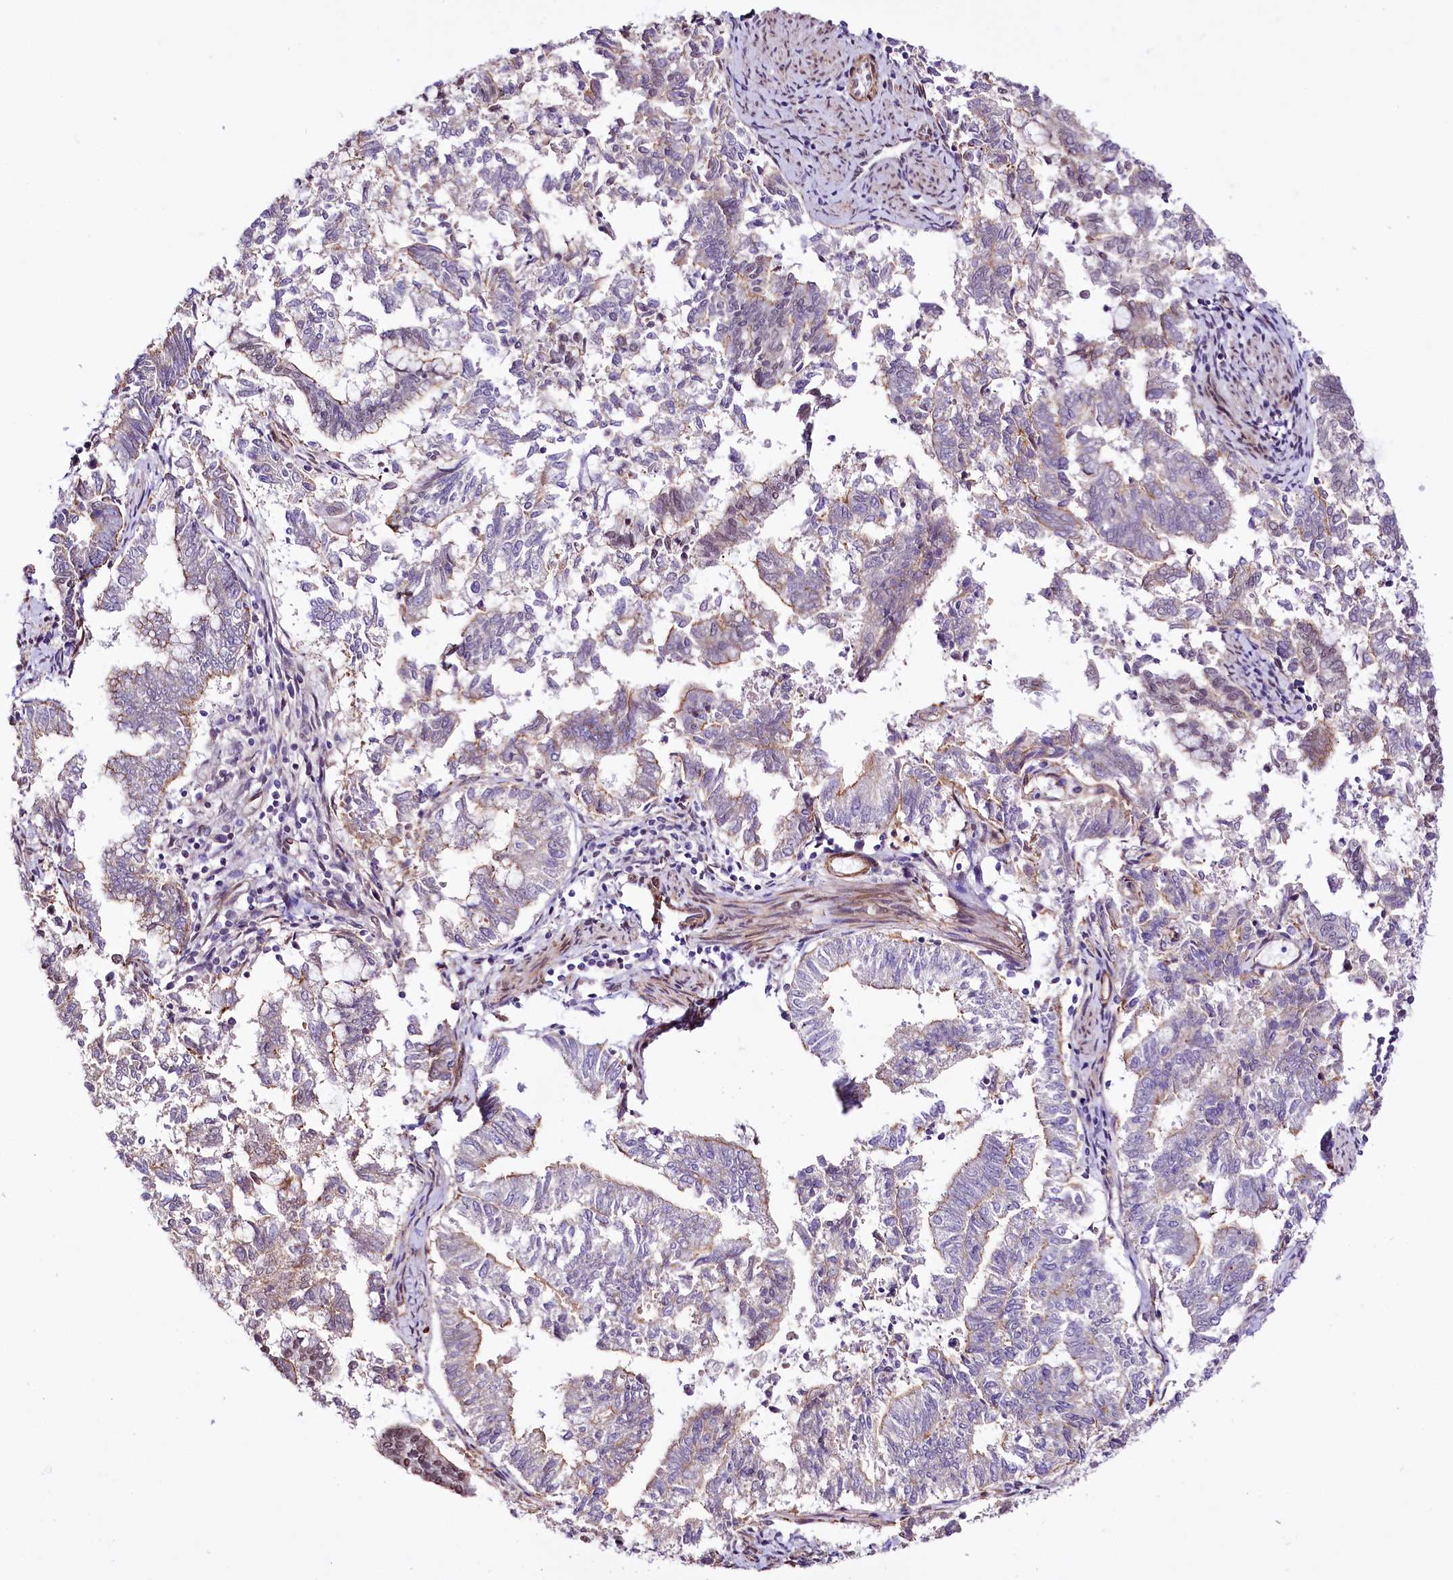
{"staining": {"intensity": "moderate", "quantity": "<25%", "location": "cytoplasmic/membranous"}, "tissue": "endometrial cancer", "cell_type": "Tumor cells", "image_type": "cancer", "snomed": [{"axis": "morphology", "description": "Adenocarcinoma, NOS"}, {"axis": "topography", "description": "Endometrium"}], "caption": "DAB (3,3'-diaminobenzidine) immunohistochemical staining of human adenocarcinoma (endometrial) exhibits moderate cytoplasmic/membranous protein expression in about <25% of tumor cells.", "gene": "ST7", "patient": {"sex": "female", "age": 79}}